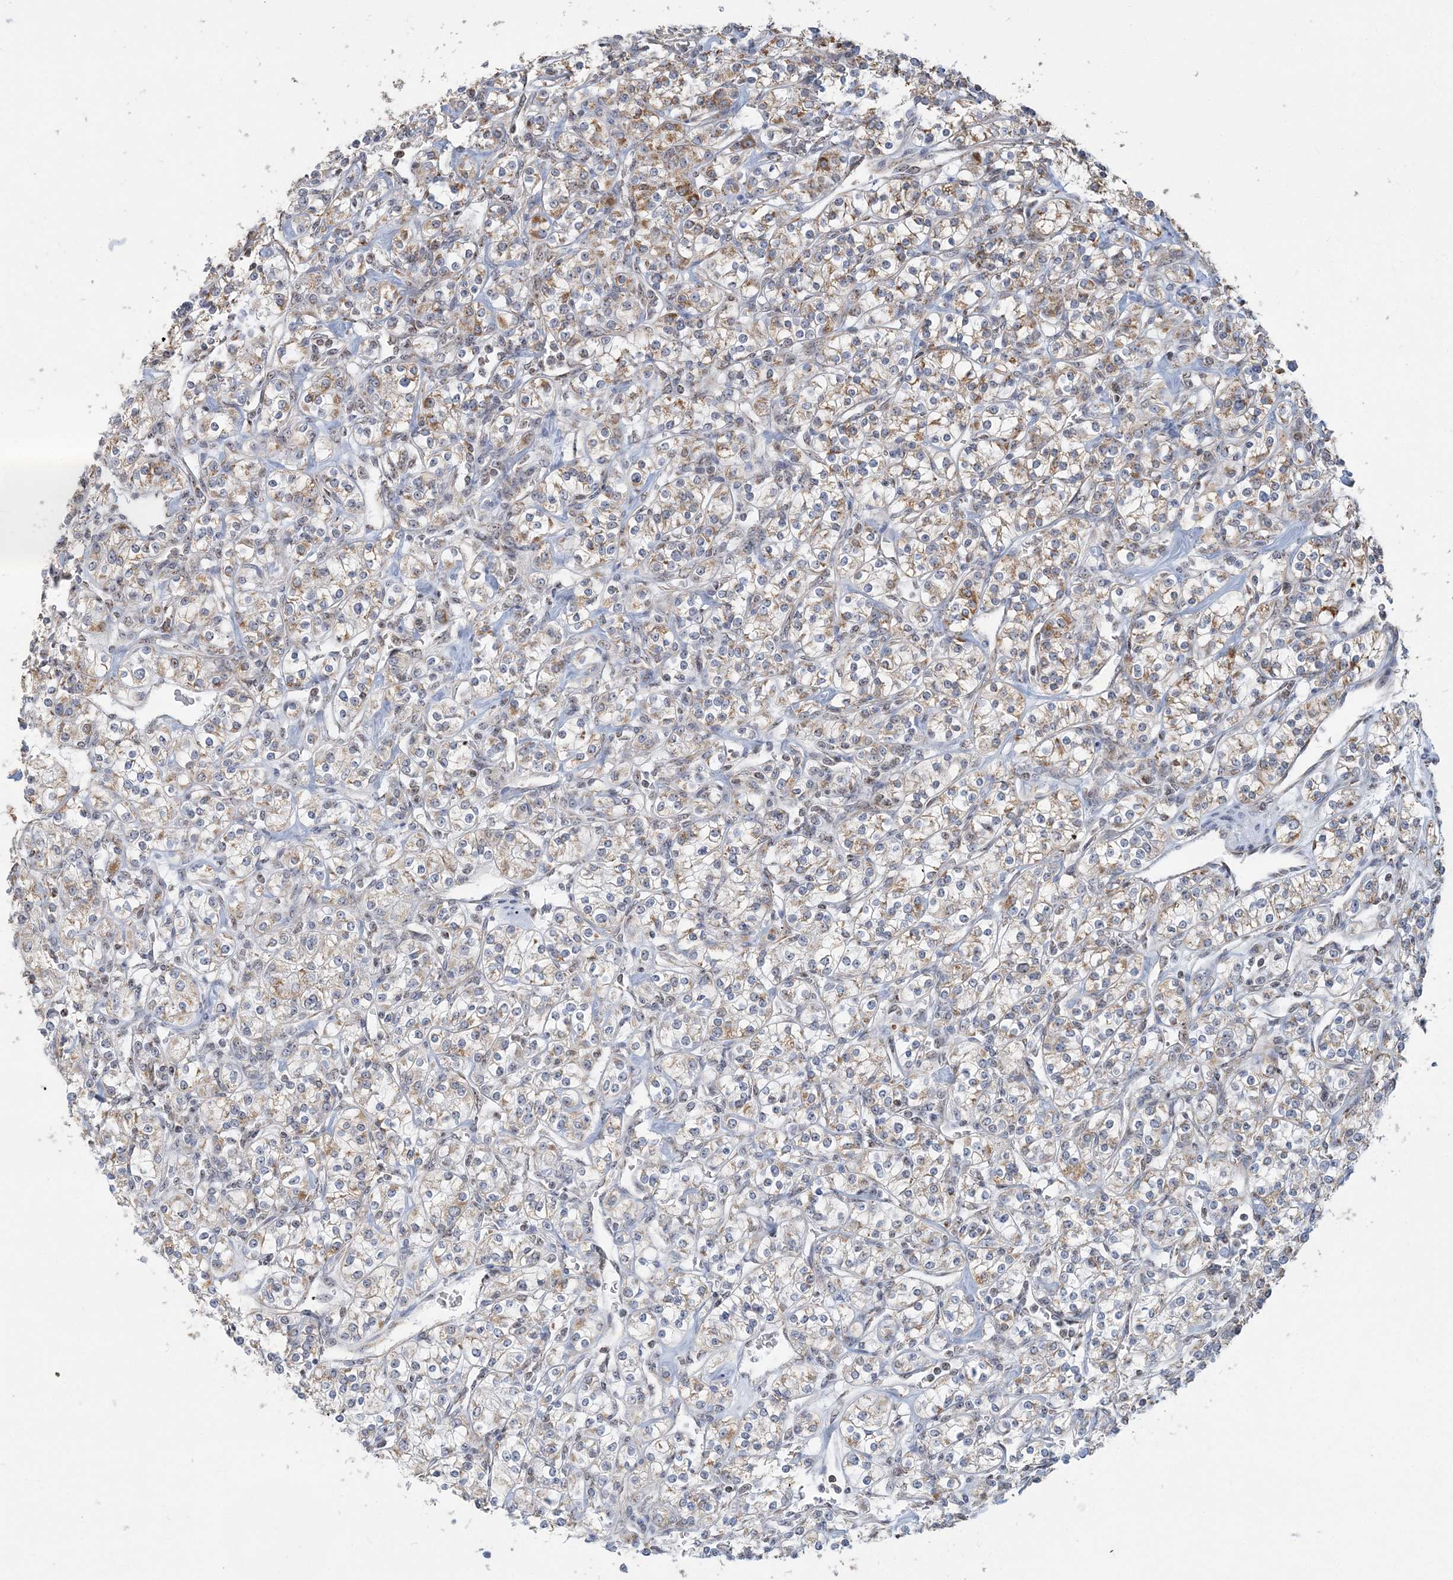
{"staining": {"intensity": "moderate", "quantity": ">75%", "location": "cytoplasmic/membranous"}, "tissue": "renal cancer", "cell_type": "Tumor cells", "image_type": "cancer", "snomed": [{"axis": "morphology", "description": "Adenocarcinoma, NOS"}, {"axis": "topography", "description": "Kidney"}], "caption": "Human renal cancer stained with a protein marker reveals moderate staining in tumor cells.", "gene": "SUCLG1", "patient": {"sex": "male", "age": 77}}